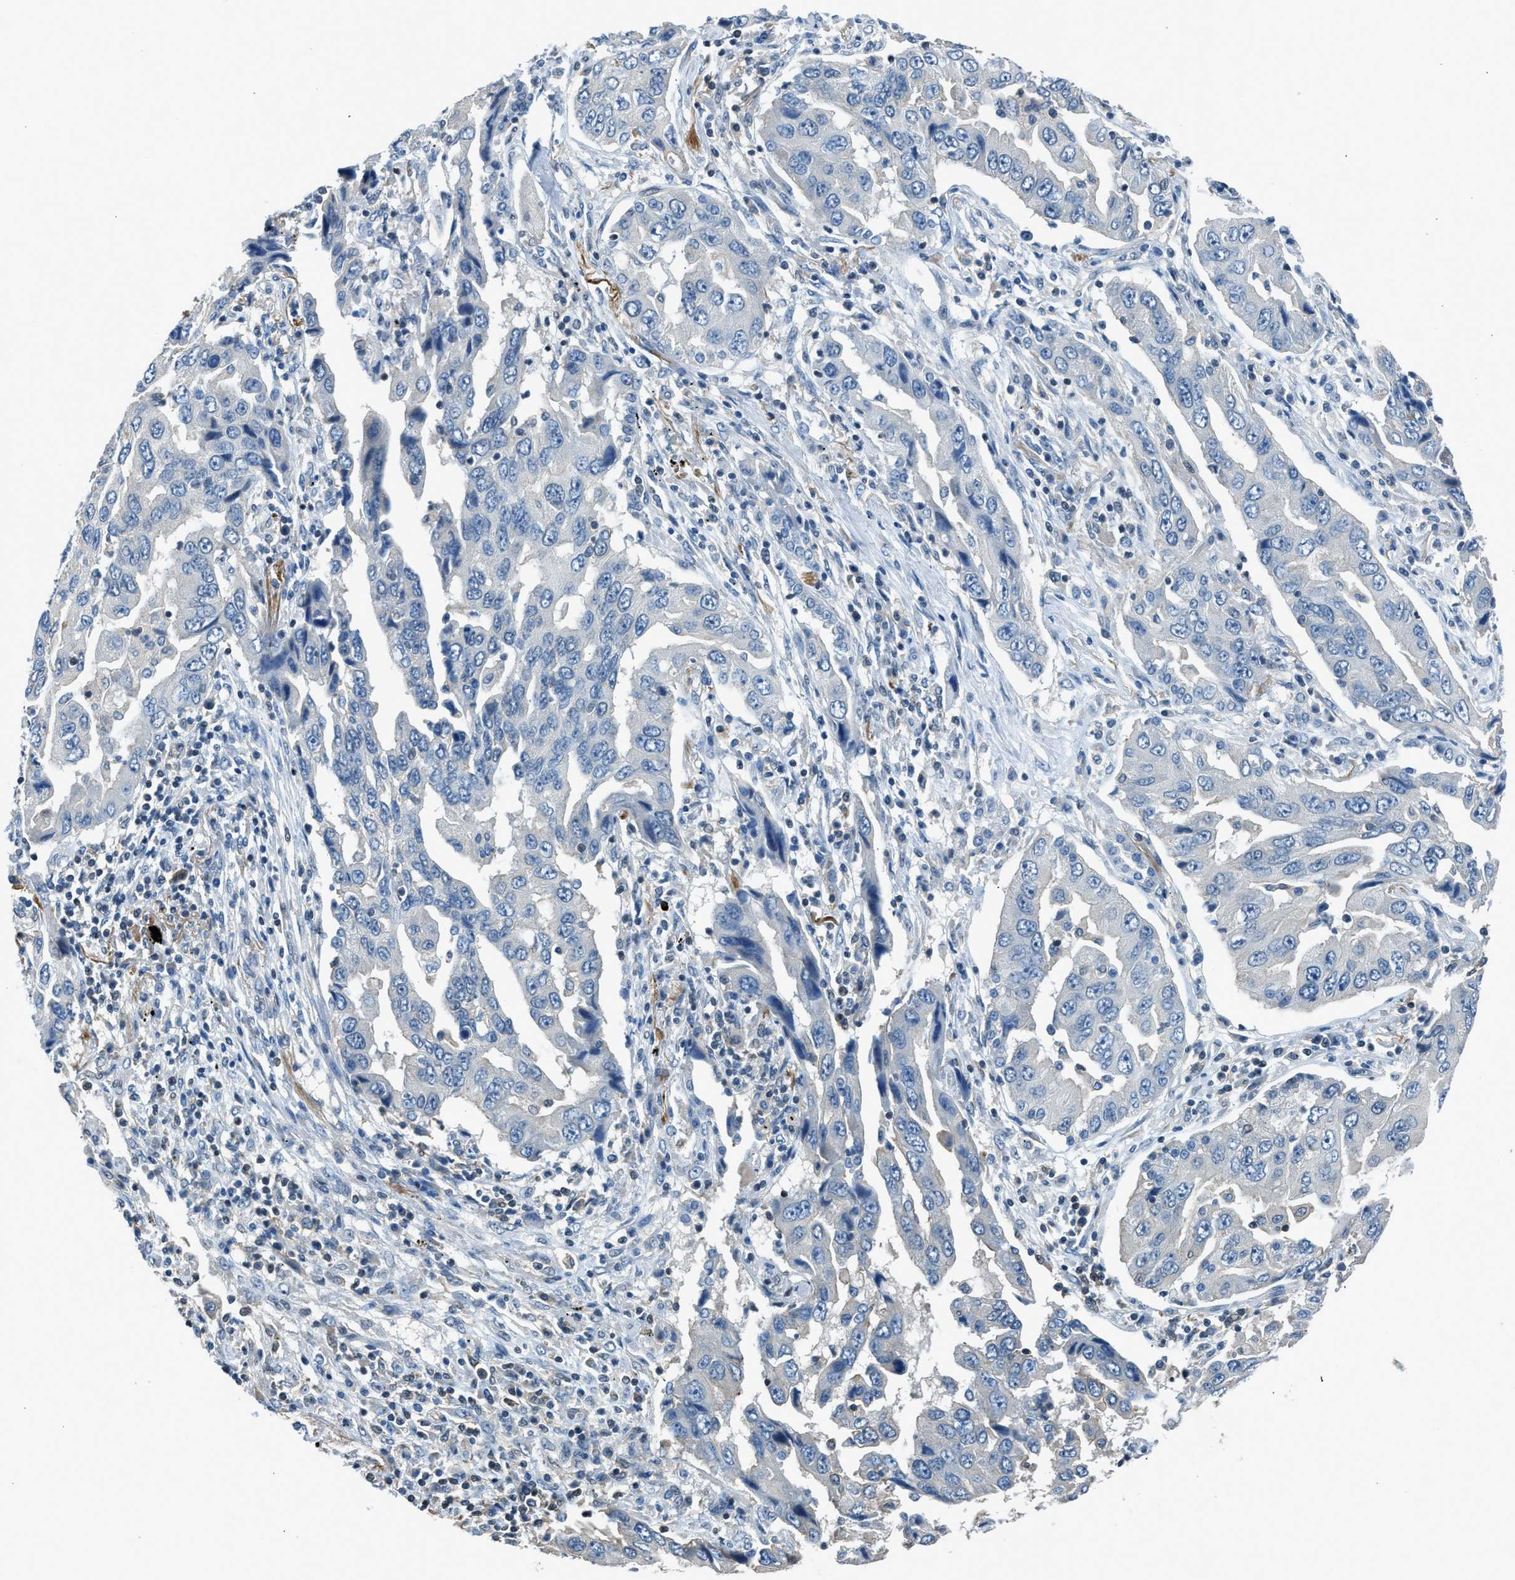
{"staining": {"intensity": "negative", "quantity": "none", "location": "none"}, "tissue": "lung cancer", "cell_type": "Tumor cells", "image_type": "cancer", "snomed": [{"axis": "morphology", "description": "Adenocarcinoma, NOS"}, {"axis": "topography", "description": "Lung"}], "caption": "The photomicrograph displays no significant positivity in tumor cells of lung cancer.", "gene": "LMLN", "patient": {"sex": "female", "age": 65}}